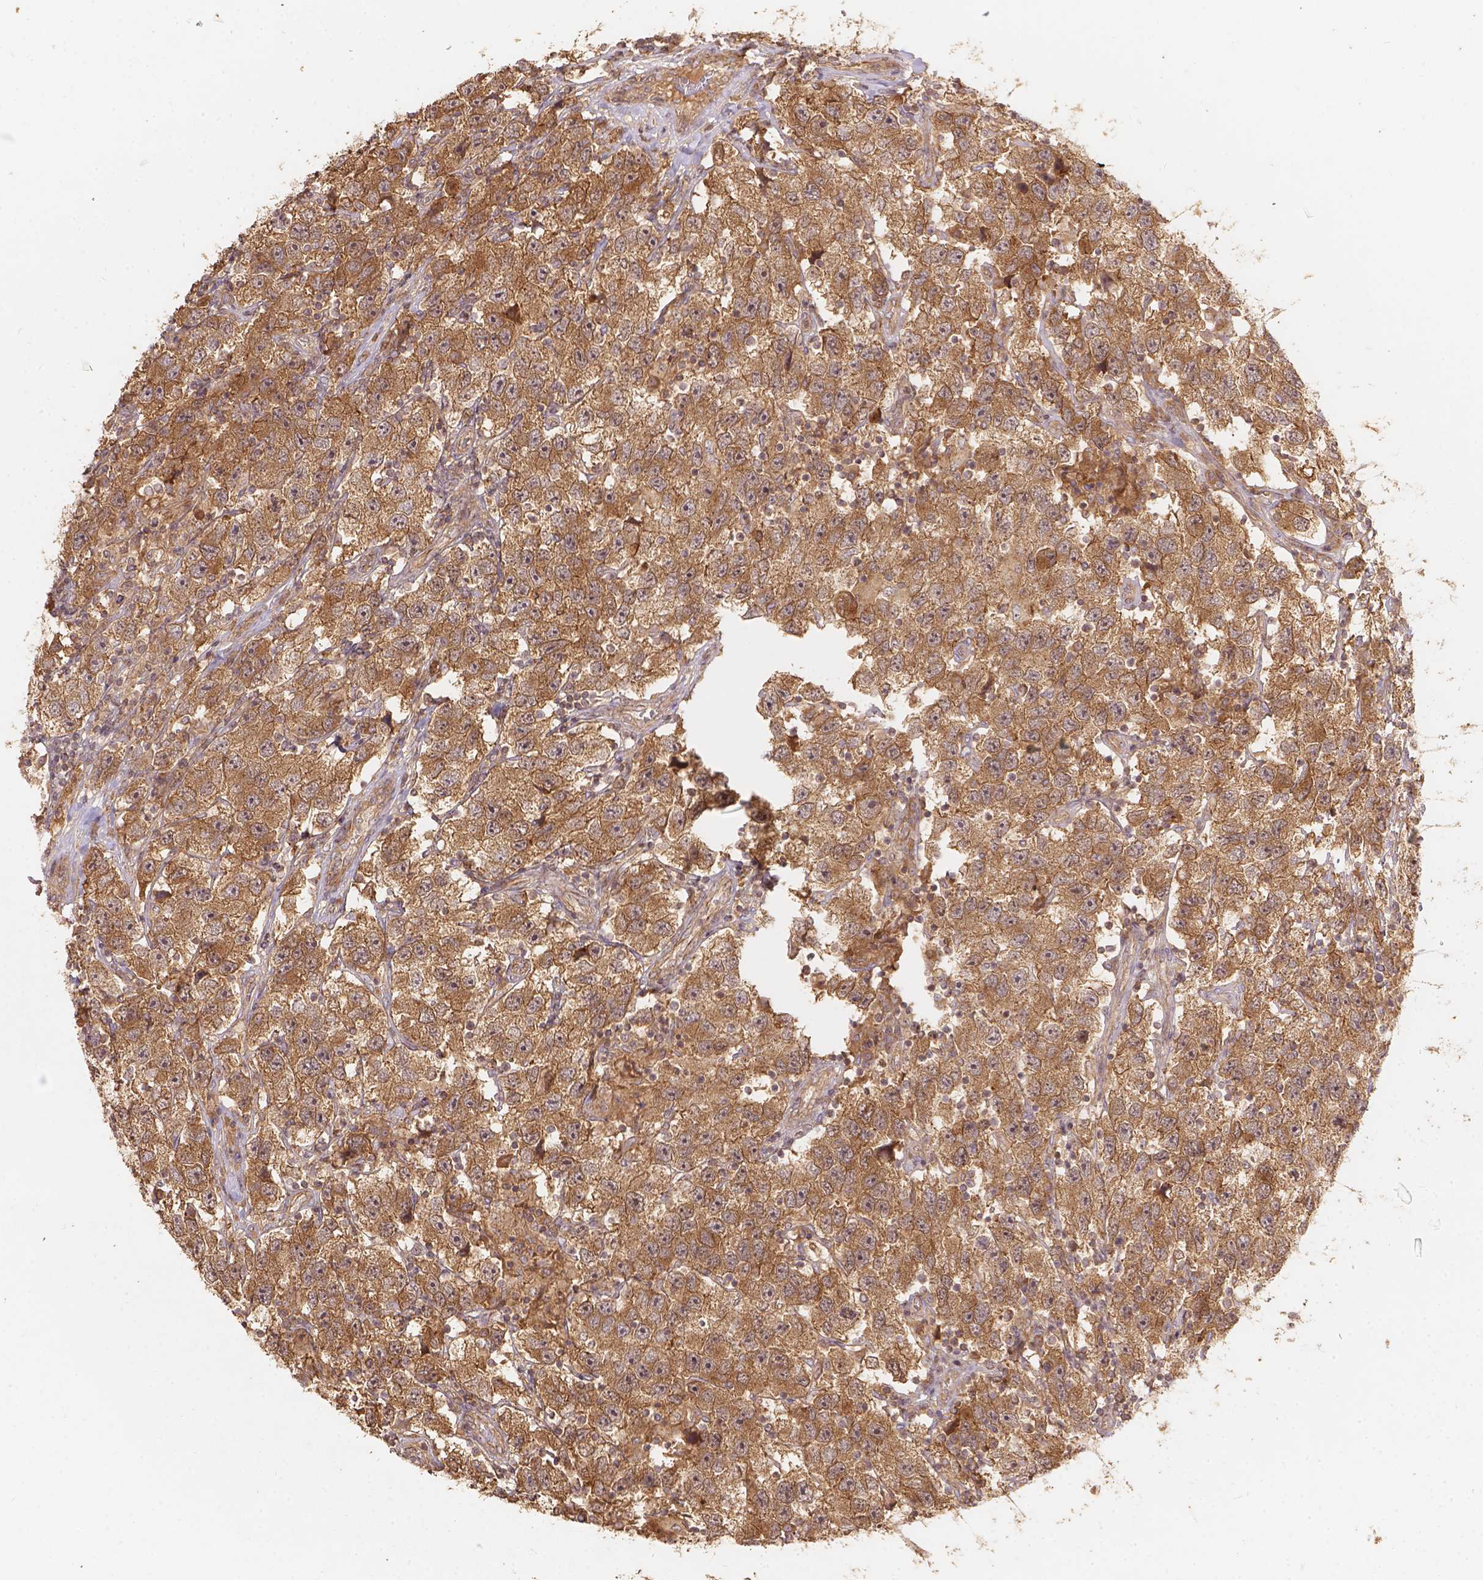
{"staining": {"intensity": "moderate", "quantity": ">75%", "location": "cytoplasmic/membranous"}, "tissue": "testis cancer", "cell_type": "Tumor cells", "image_type": "cancer", "snomed": [{"axis": "morphology", "description": "Seminoma, NOS"}, {"axis": "topography", "description": "Testis"}], "caption": "Immunohistochemistry staining of testis seminoma, which demonstrates medium levels of moderate cytoplasmic/membranous positivity in about >75% of tumor cells indicating moderate cytoplasmic/membranous protein staining. The staining was performed using DAB (brown) for protein detection and nuclei were counterstained in hematoxylin (blue).", "gene": "XPR1", "patient": {"sex": "male", "age": 26}}